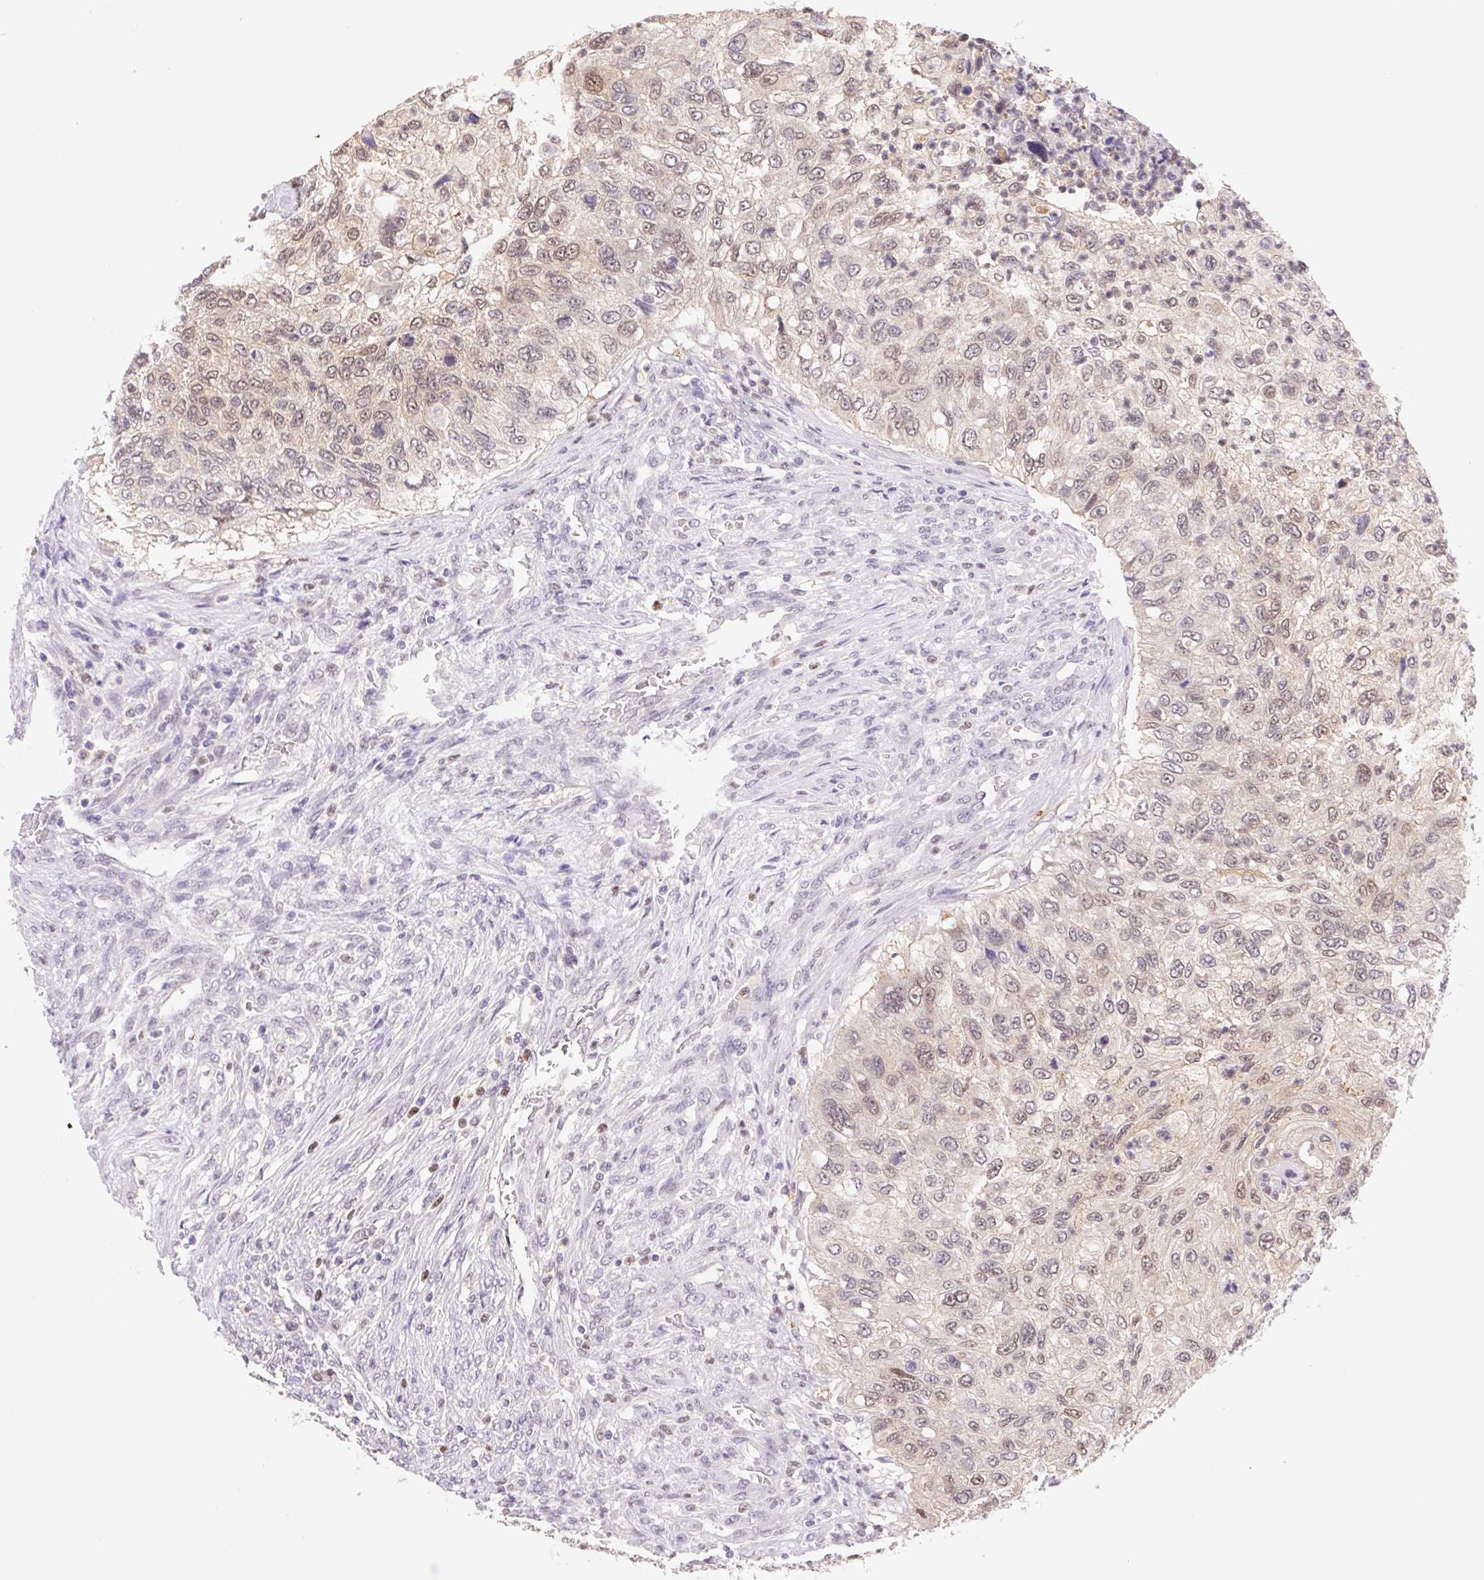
{"staining": {"intensity": "weak", "quantity": "25%-75%", "location": "nuclear"}, "tissue": "urothelial cancer", "cell_type": "Tumor cells", "image_type": "cancer", "snomed": [{"axis": "morphology", "description": "Urothelial carcinoma, High grade"}, {"axis": "topography", "description": "Urinary bladder"}], "caption": "DAB immunohistochemical staining of human urothelial cancer displays weak nuclear protein positivity in approximately 25%-75% of tumor cells.", "gene": "L3MBTL4", "patient": {"sex": "female", "age": 60}}